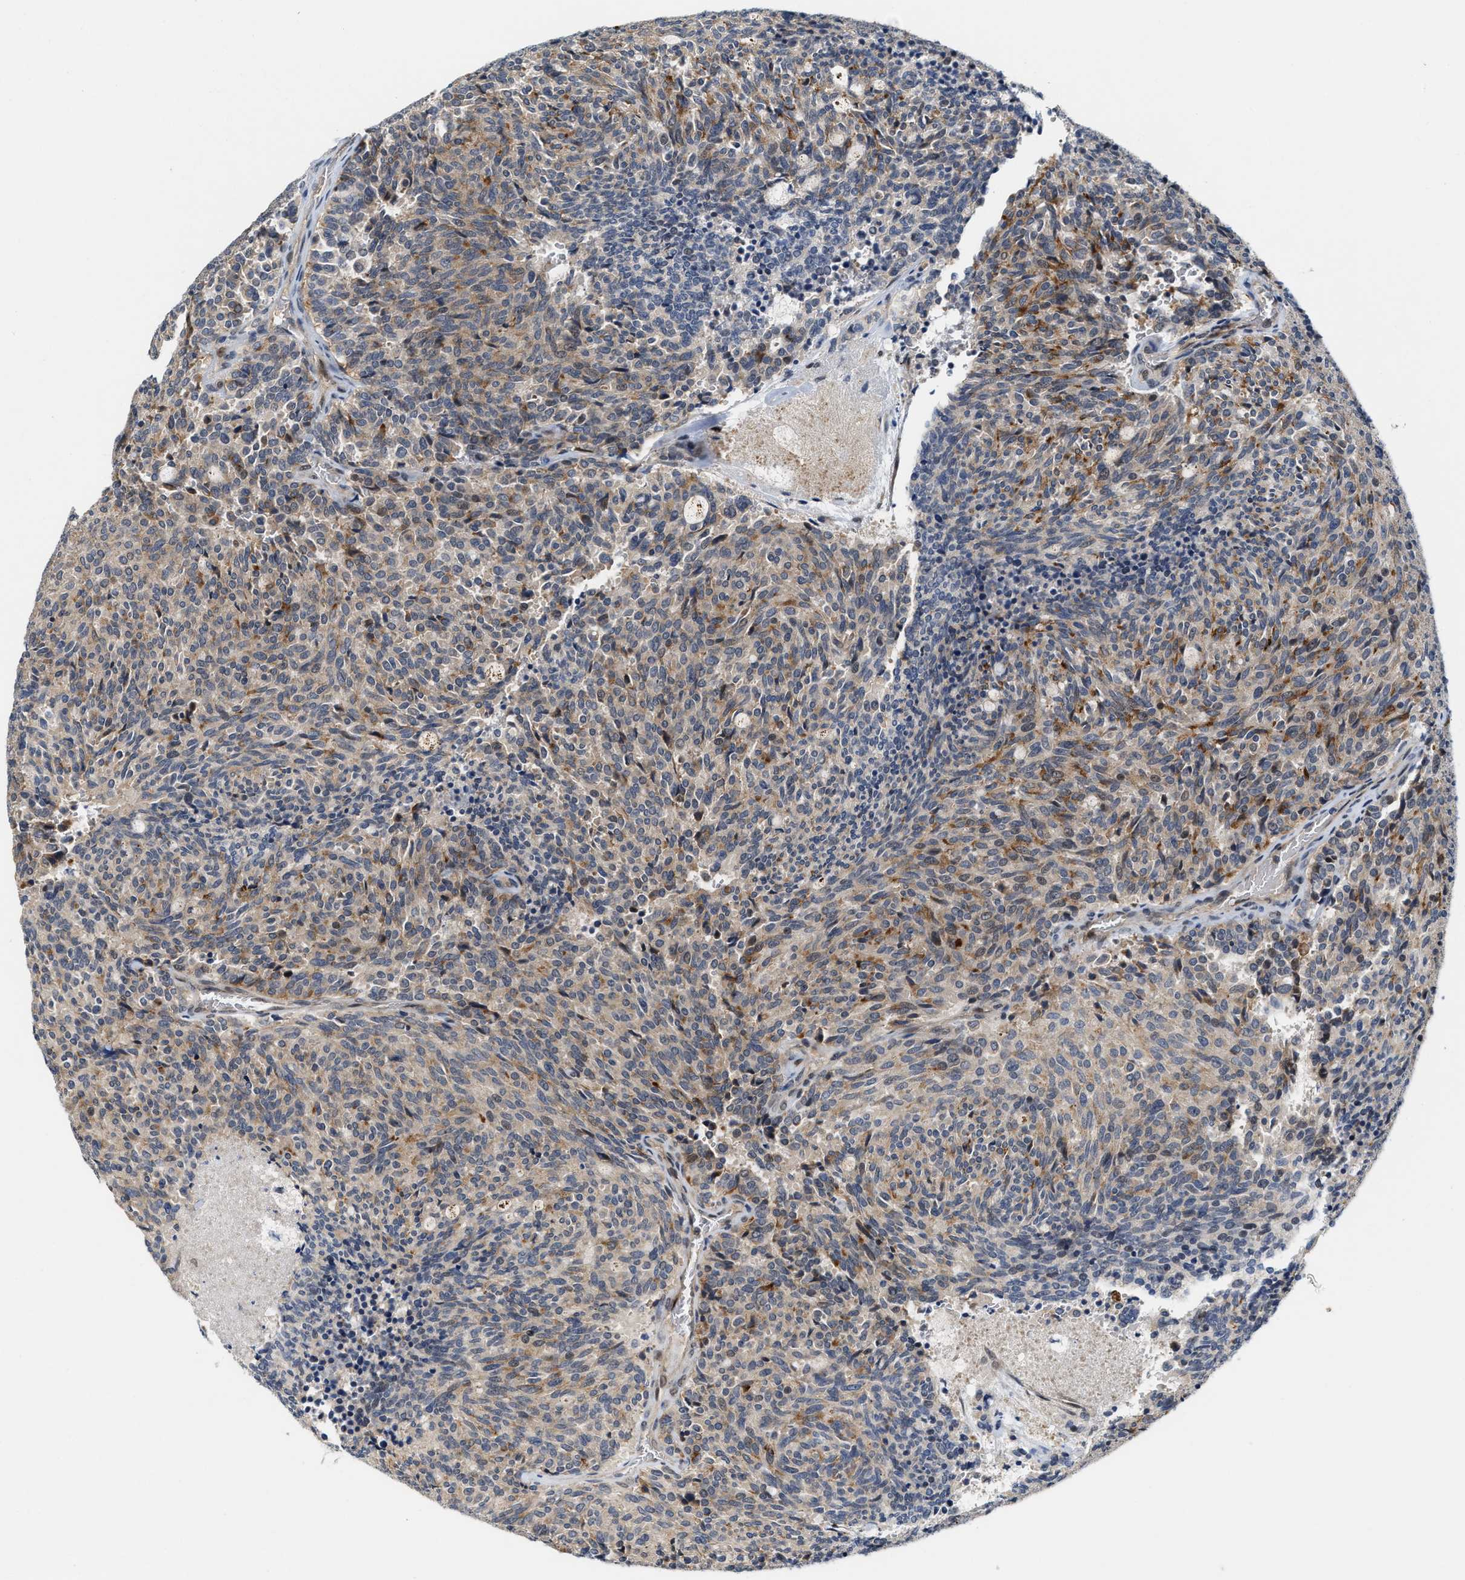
{"staining": {"intensity": "moderate", "quantity": "25%-75%", "location": "cytoplasmic/membranous"}, "tissue": "carcinoid", "cell_type": "Tumor cells", "image_type": "cancer", "snomed": [{"axis": "morphology", "description": "Carcinoid, malignant, NOS"}, {"axis": "topography", "description": "Pancreas"}], "caption": "Carcinoid (malignant) stained with a brown dye exhibits moderate cytoplasmic/membranous positive positivity in about 25%-75% of tumor cells.", "gene": "TCF4", "patient": {"sex": "female", "age": 54}}